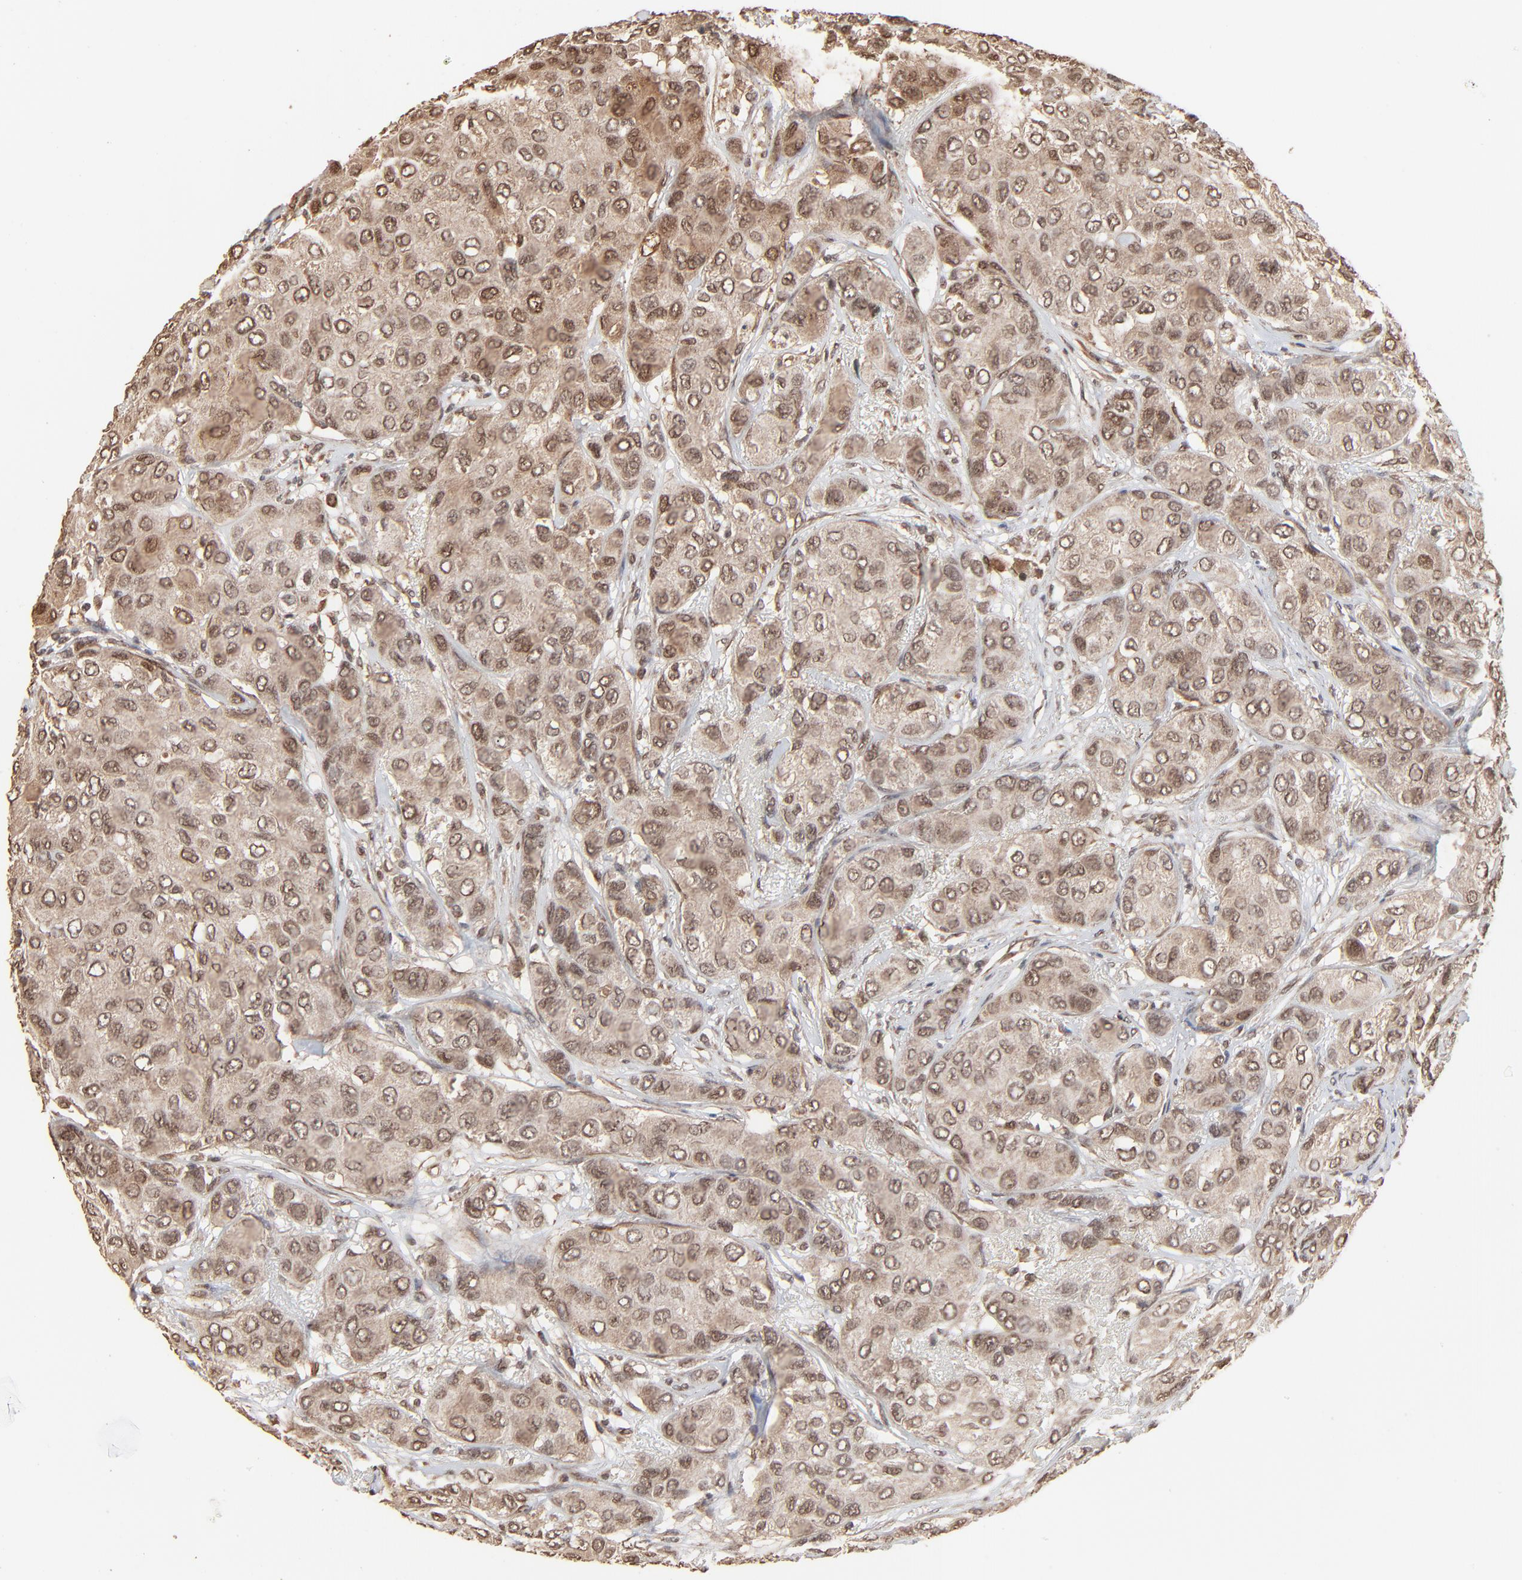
{"staining": {"intensity": "moderate", "quantity": ">75%", "location": "cytoplasmic/membranous,nuclear"}, "tissue": "breast cancer", "cell_type": "Tumor cells", "image_type": "cancer", "snomed": [{"axis": "morphology", "description": "Duct carcinoma"}, {"axis": "topography", "description": "Breast"}], "caption": "There is medium levels of moderate cytoplasmic/membranous and nuclear staining in tumor cells of breast infiltrating ductal carcinoma, as demonstrated by immunohistochemical staining (brown color).", "gene": "FAM227A", "patient": {"sex": "female", "age": 68}}